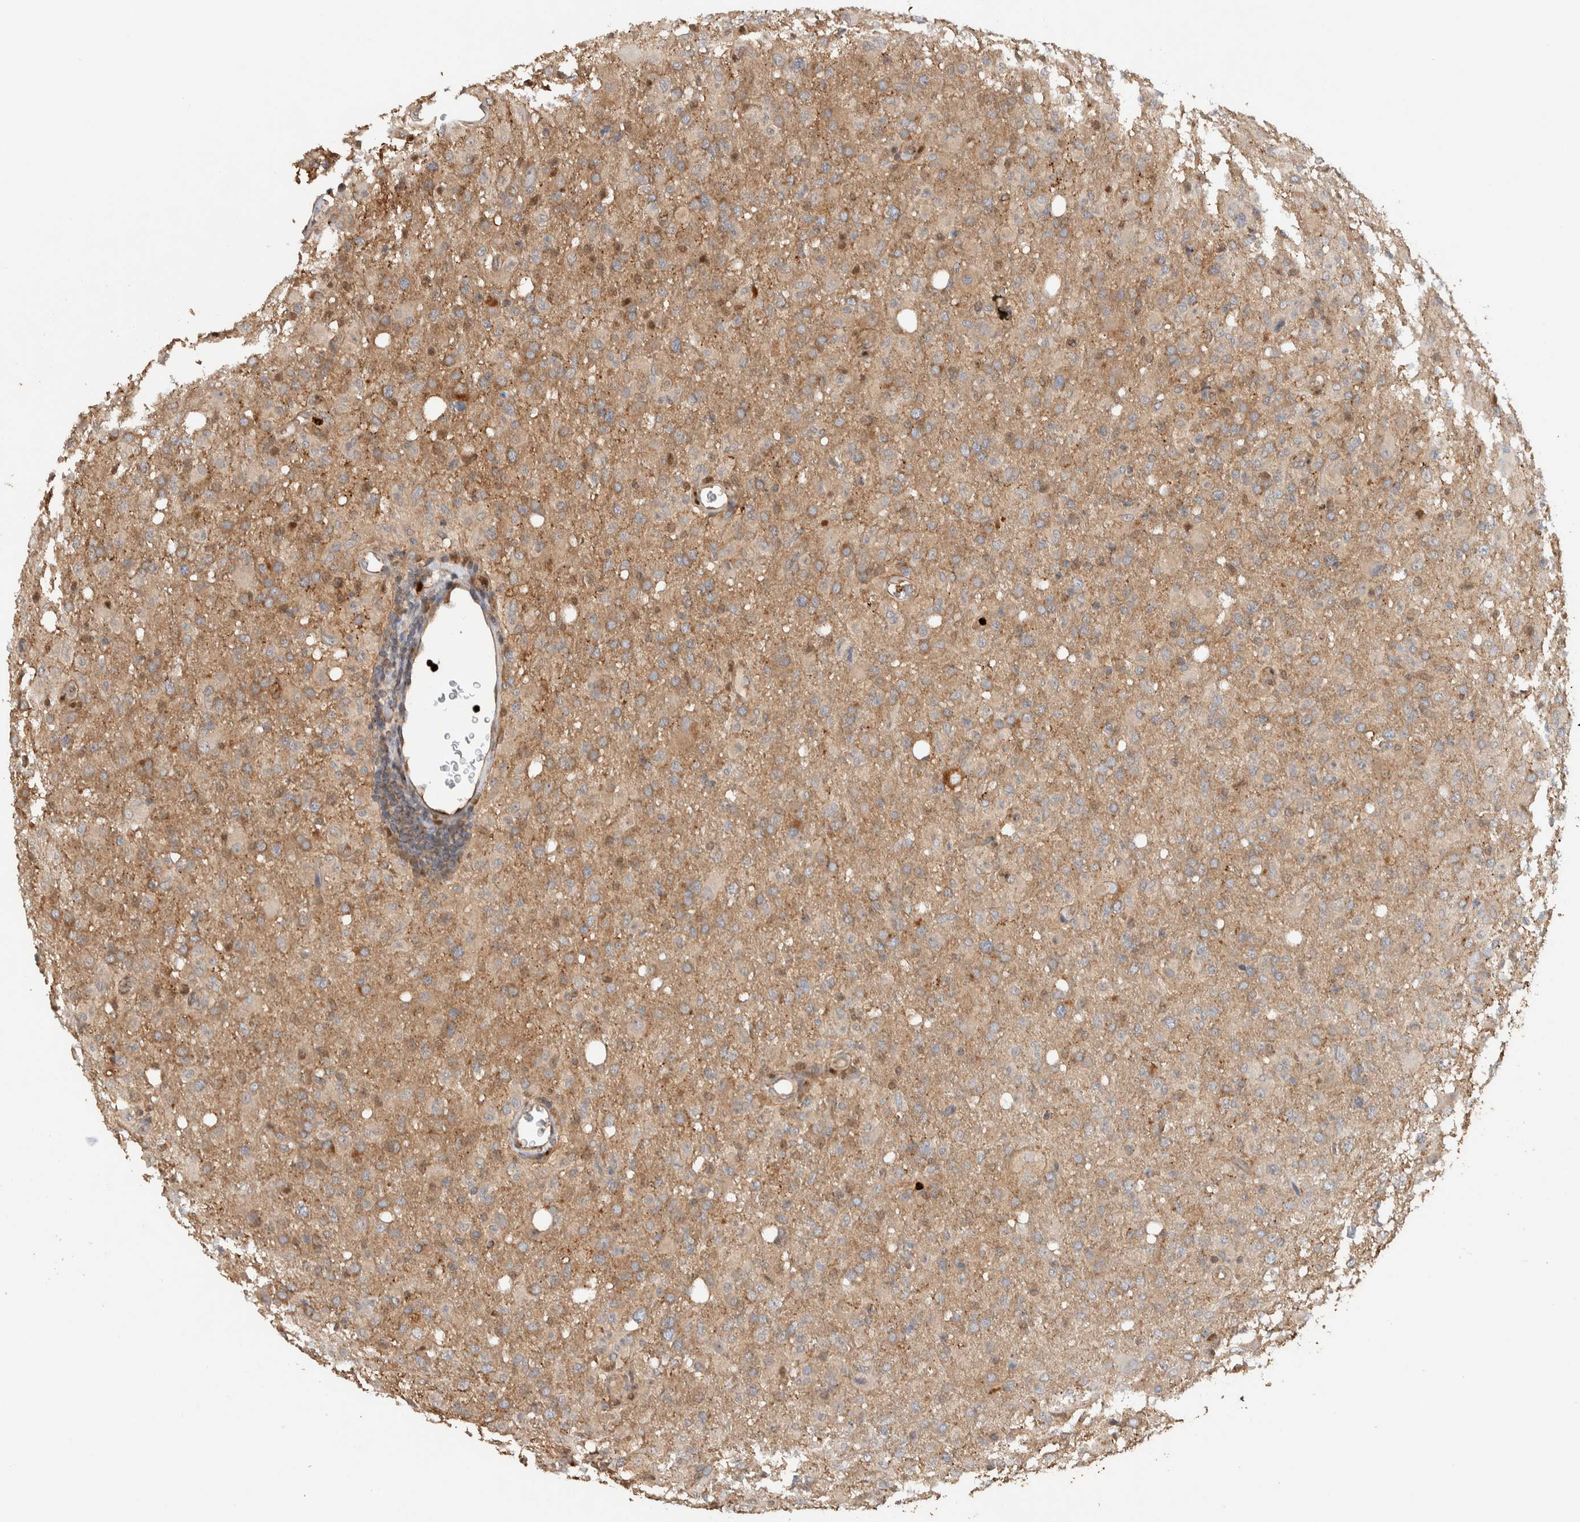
{"staining": {"intensity": "weak", "quantity": ">75%", "location": "cytoplasmic/membranous"}, "tissue": "glioma", "cell_type": "Tumor cells", "image_type": "cancer", "snomed": [{"axis": "morphology", "description": "Glioma, malignant, High grade"}, {"axis": "topography", "description": "Brain"}], "caption": "Malignant high-grade glioma tissue shows weak cytoplasmic/membranous staining in approximately >75% of tumor cells", "gene": "VPS53", "patient": {"sex": "female", "age": 57}}